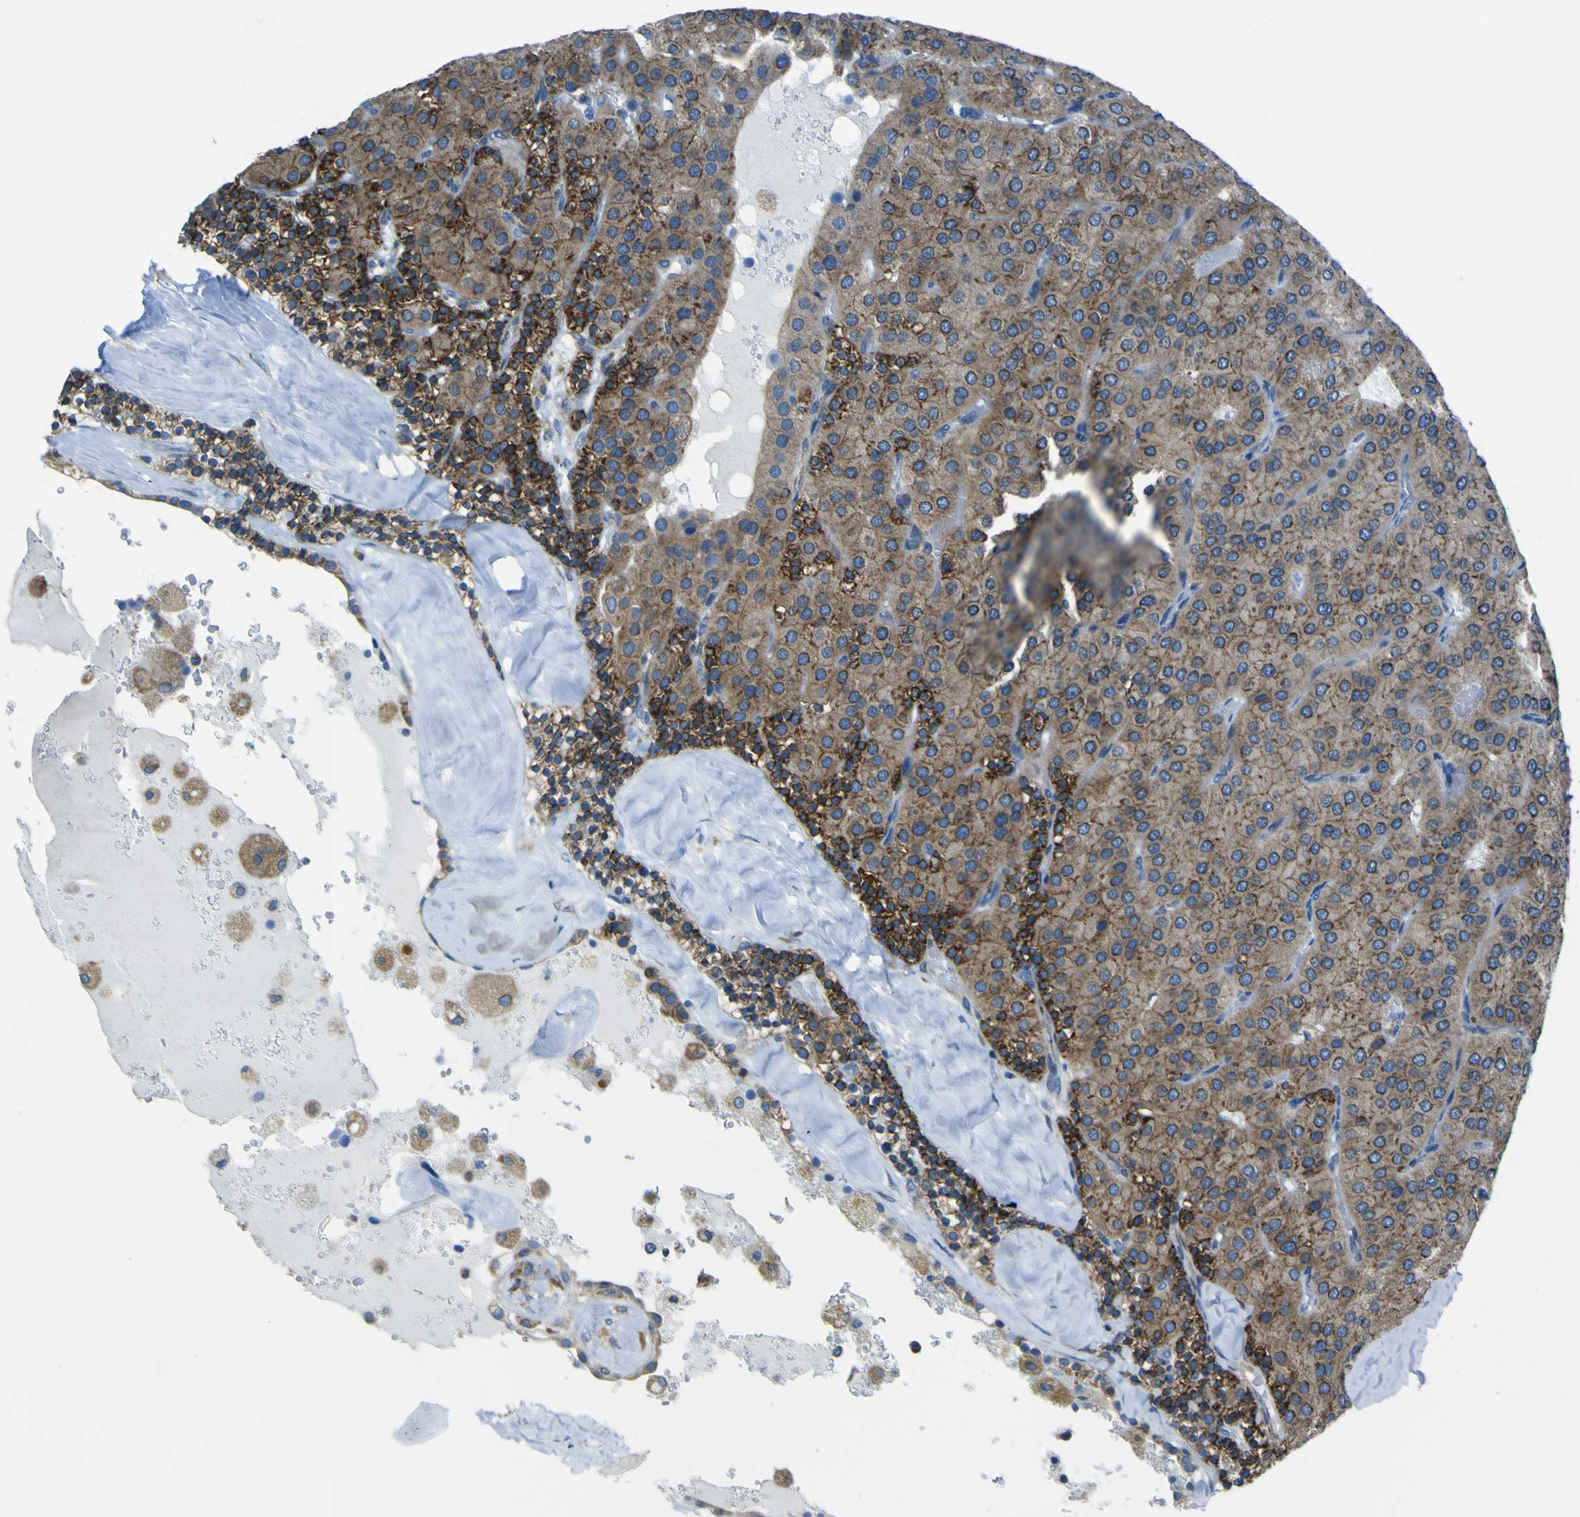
{"staining": {"intensity": "strong", "quantity": "25%-75%", "location": "cytoplasmic/membranous"}, "tissue": "parathyroid gland", "cell_type": "Glandular cells", "image_type": "normal", "snomed": [{"axis": "morphology", "description": "Normal tissue, NOS"}, {"axis": "morphology", "description": "Adenoma, NOS"}, {"axis": "topography", "description": "Parathyroid gland"}], "caption": "A brown stain shows strong cytoplasmic/membranous staining of a protein in glandular cells of benign human parathyroid gland. The staining was performed using DAB, with brown indicating positive protein expression. Nuclei are stained blue with hematoxylin.", "gene": "STIM1", "patient": {"sex": "female", "age": 86}}